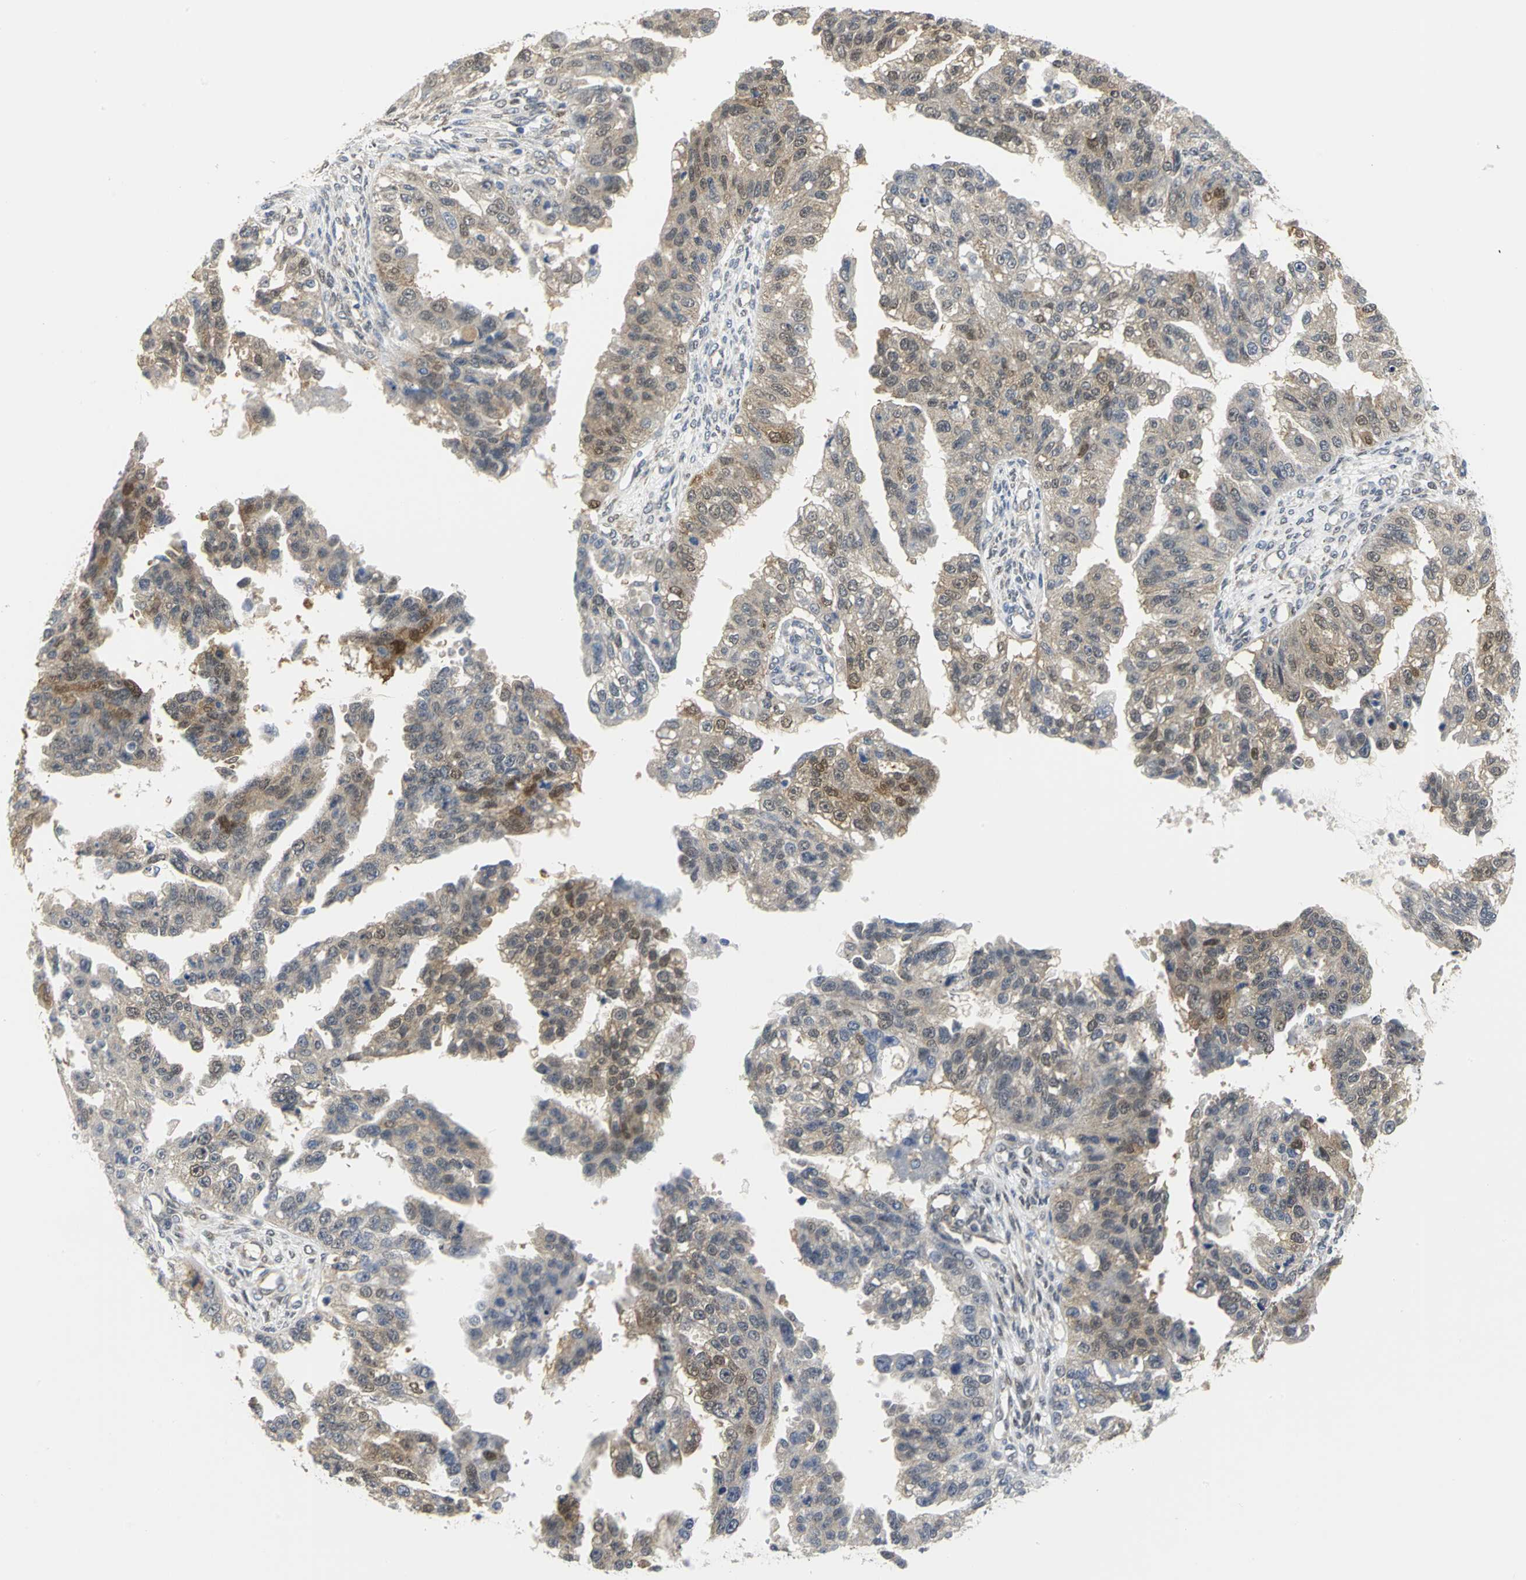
{"staining": {"intensity": "moderate", "quantity": "25%-75%", "location": "cytoplasmic/membranous"}, "tissue": "ovarian cancer", "cell_type": "Tumor cells", "image_type": "cancer", "snomed": [{"axis": "morphology", "description": "Cystadenocarcinoma, serous, NOS"}, {"axis": "topography", "description": "Ovary"}], "caption": "Ovarian cancer stained with a brown dye demonstrates moderate cytoplasmic/membranous positive expression in about 25%-75% of tumor cells.", "gene": "PGM3", "patient": {"sex": "female", "age": 58}}